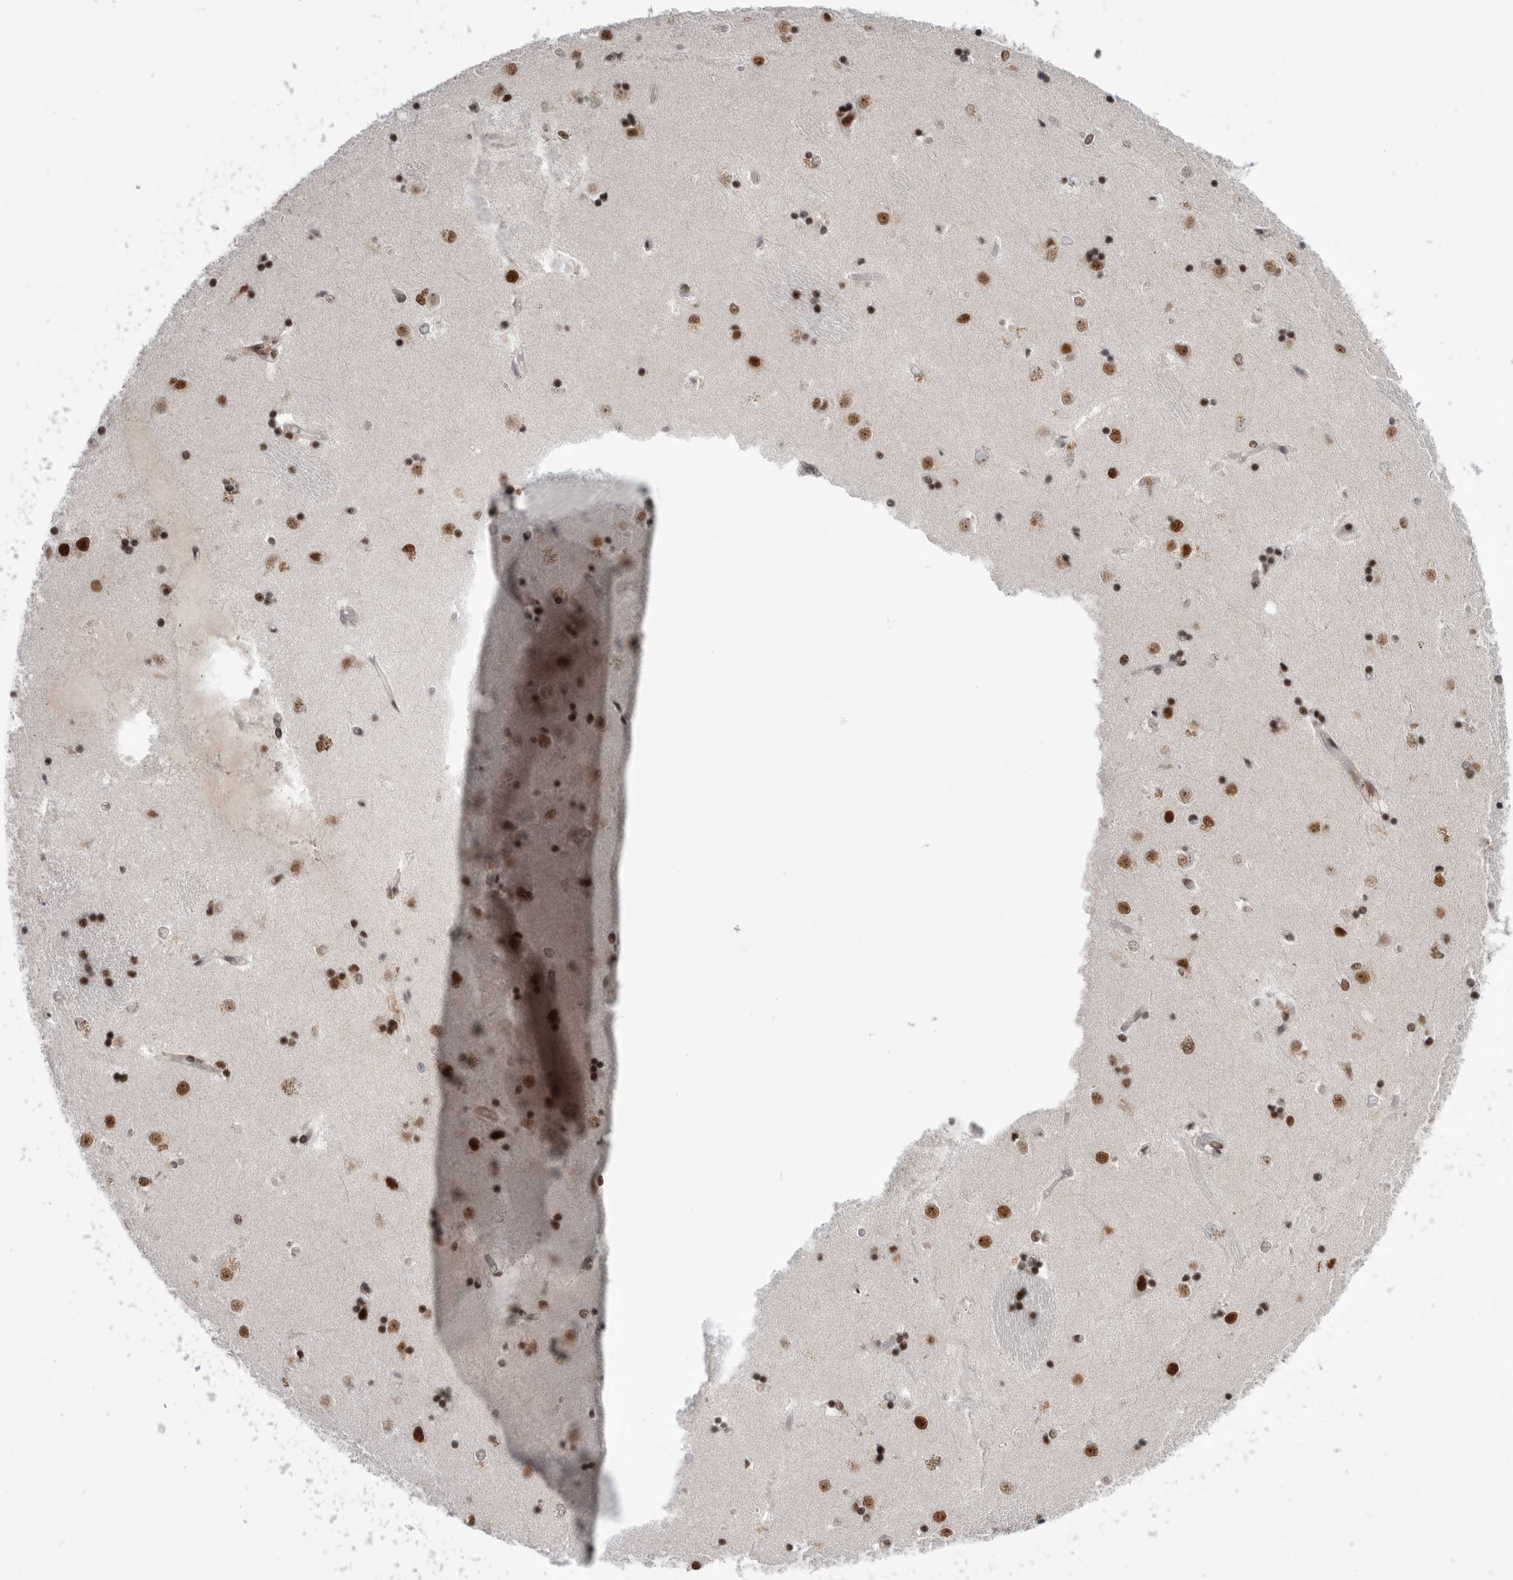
{"staining": {"intensity": "moderate", "quantity": ">75%", "location": "nuclear"}, "tissue": "caudate", "cell_type": "Glial cells", "image_type": "normal", "snomed": [{"axis": "morphology", "description": "Normal tissue, NOS"}, {"axis": "topography", "description": "Lateral ventricle wall"}], "caption": "Protein staining by immunohistochemistry (IHC) shows moderate nuclear expression in approximately >75% of glial cells in unremarkable caudate. (Stains: DAB in brown, nuclei in blue, Microscopy: brightfield microscopy at high magnification).", "gene": "PPP1R8", "patient": {"sex": "male", "age": 45}}